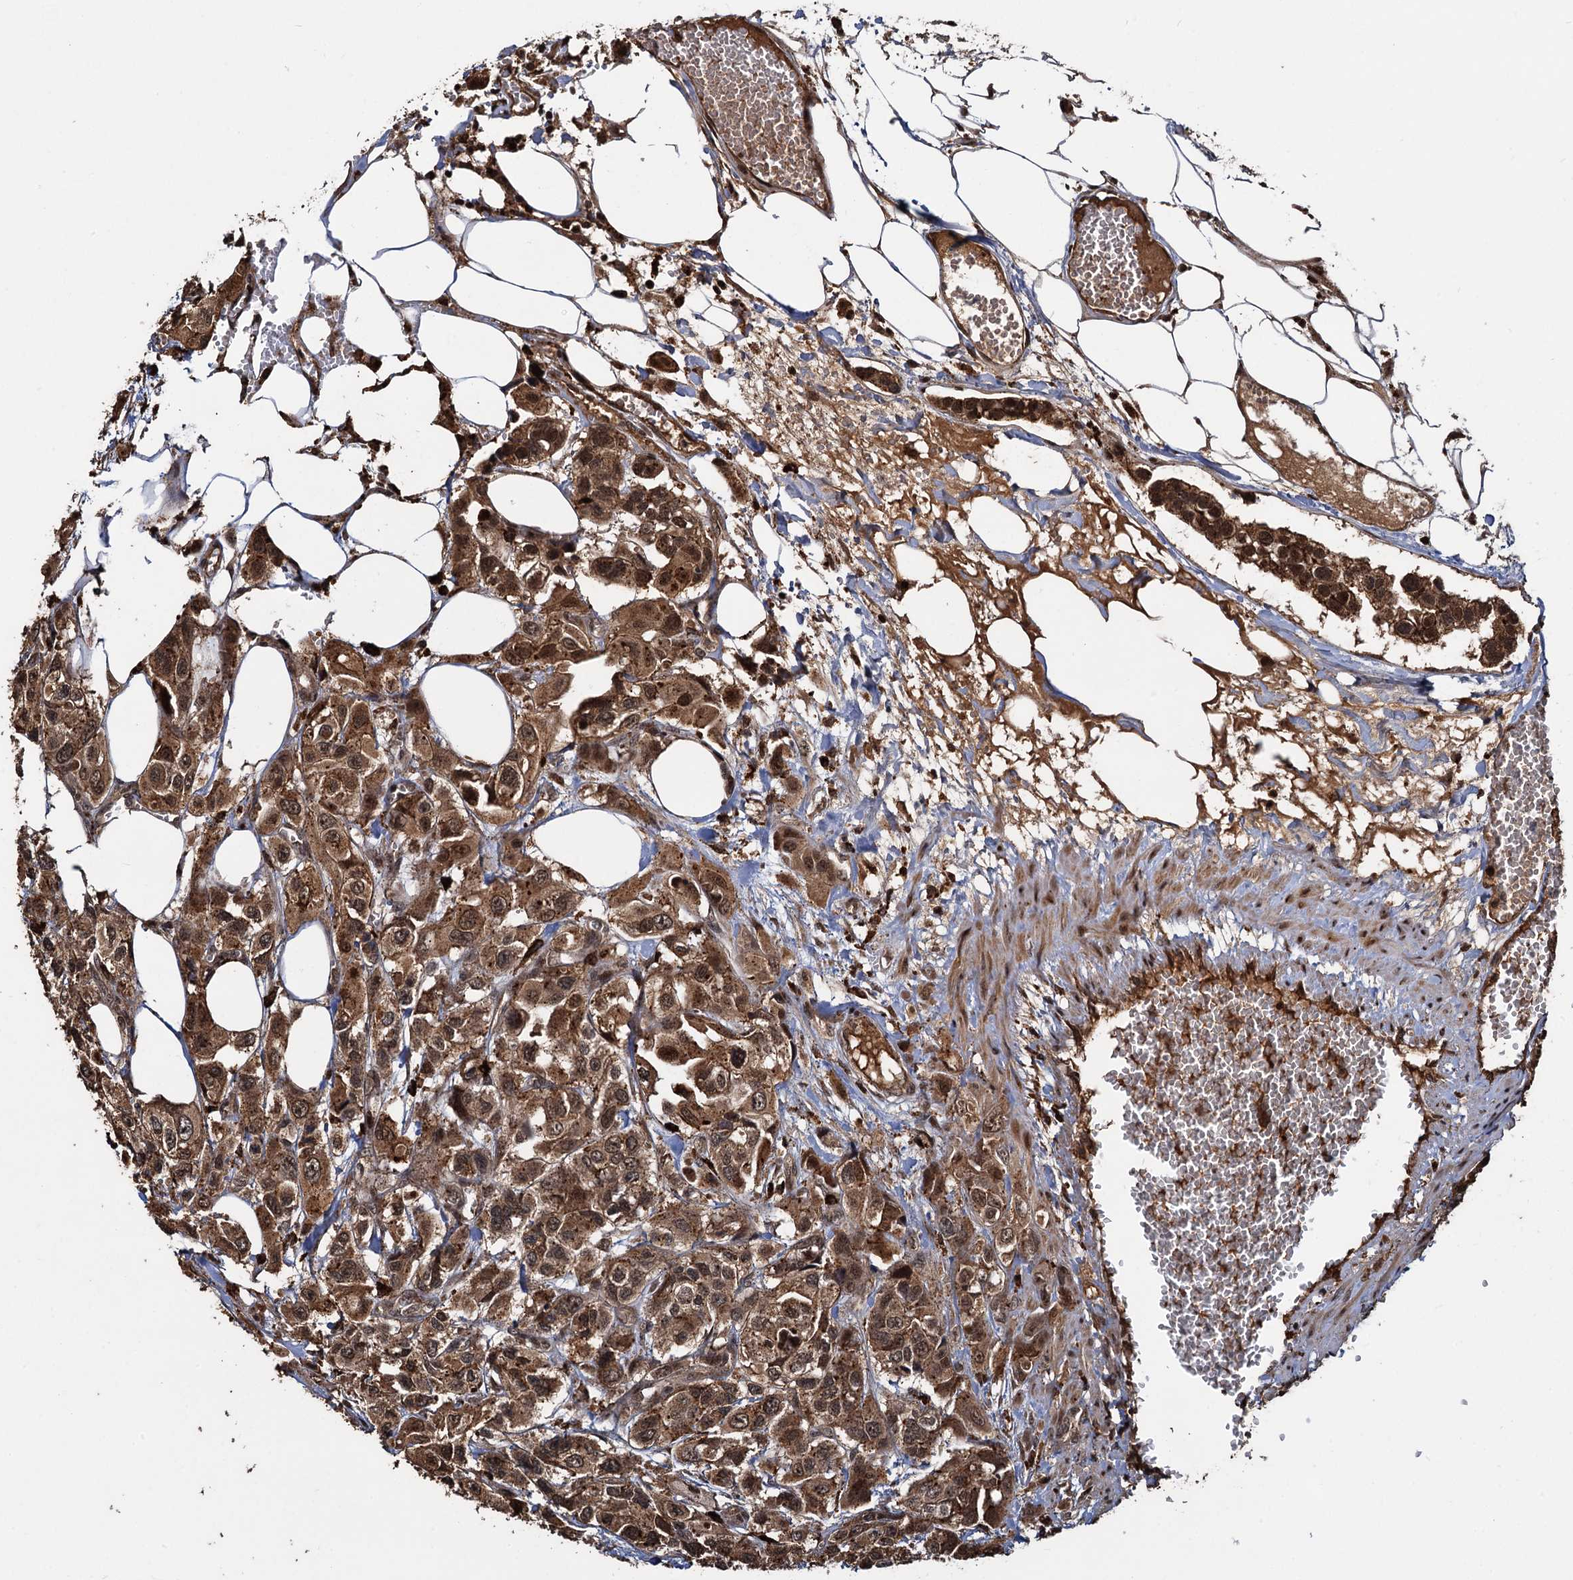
{"staining": {"intensity": "strong", "quantity": ">75%", "location": "cytoplasmic/membranous,nuclear"}, "tissue": "urothelial cancer", "cell_type": "Tumor cells", "image_type": "cancer", "snomed": [{"axis": "morphology", "description": "Urothelial carcinoma, High grade"}, {"axis": "topography", "description": "Urinary bladder"}], "caption": "Human urothelial carcinoma (high-grade) stained for a protein (brown) demonstrates strong cytoplasmic/membranous and nuclear positive positivity in about >75% of tumor cells.", "gene": "CEP192", "patient": {"sex": "male", "age": 67}}